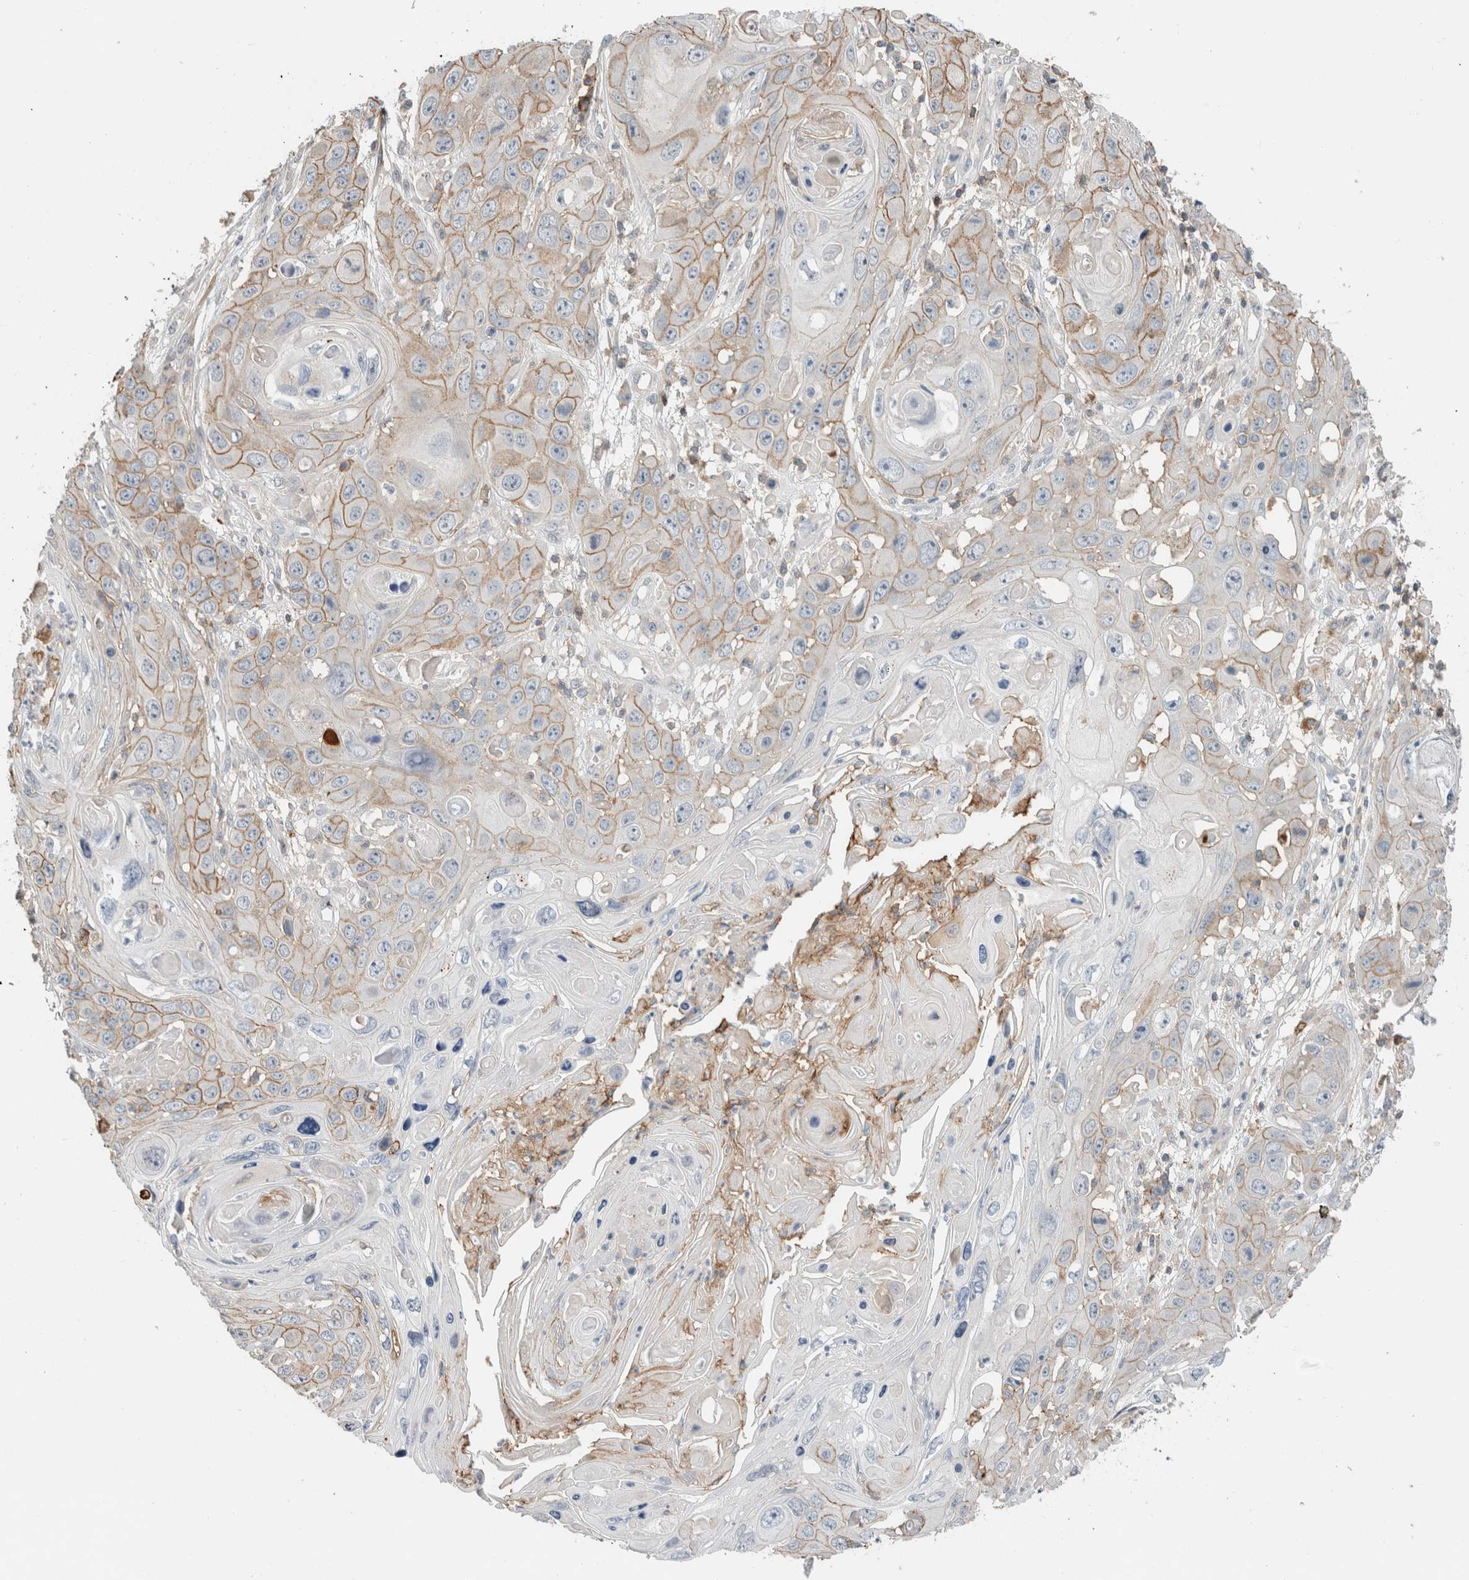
{"staining": {"intensity": "moderate", "quantity": "25%-75%", "location": "cytoplasmic/membranous"}, "tissue": "skin cancer", "cell_type": "Tumor cells", "image_type": "cancer", "snomed": [{"axis": "morphology", "description": "Squamous cell carcinoma, NOS"}, {"axis": "topography", "description": "Skin"}], "caption": "IHC (DAB) staining of squamous cell carcinoma (skin) exhibits moderate cytoplasmic/membranous protein staining in approximately 25%-75% of tumor cells.", "gene": "ERCC6L2", "patient": {"sex": "male", "age": 55}}